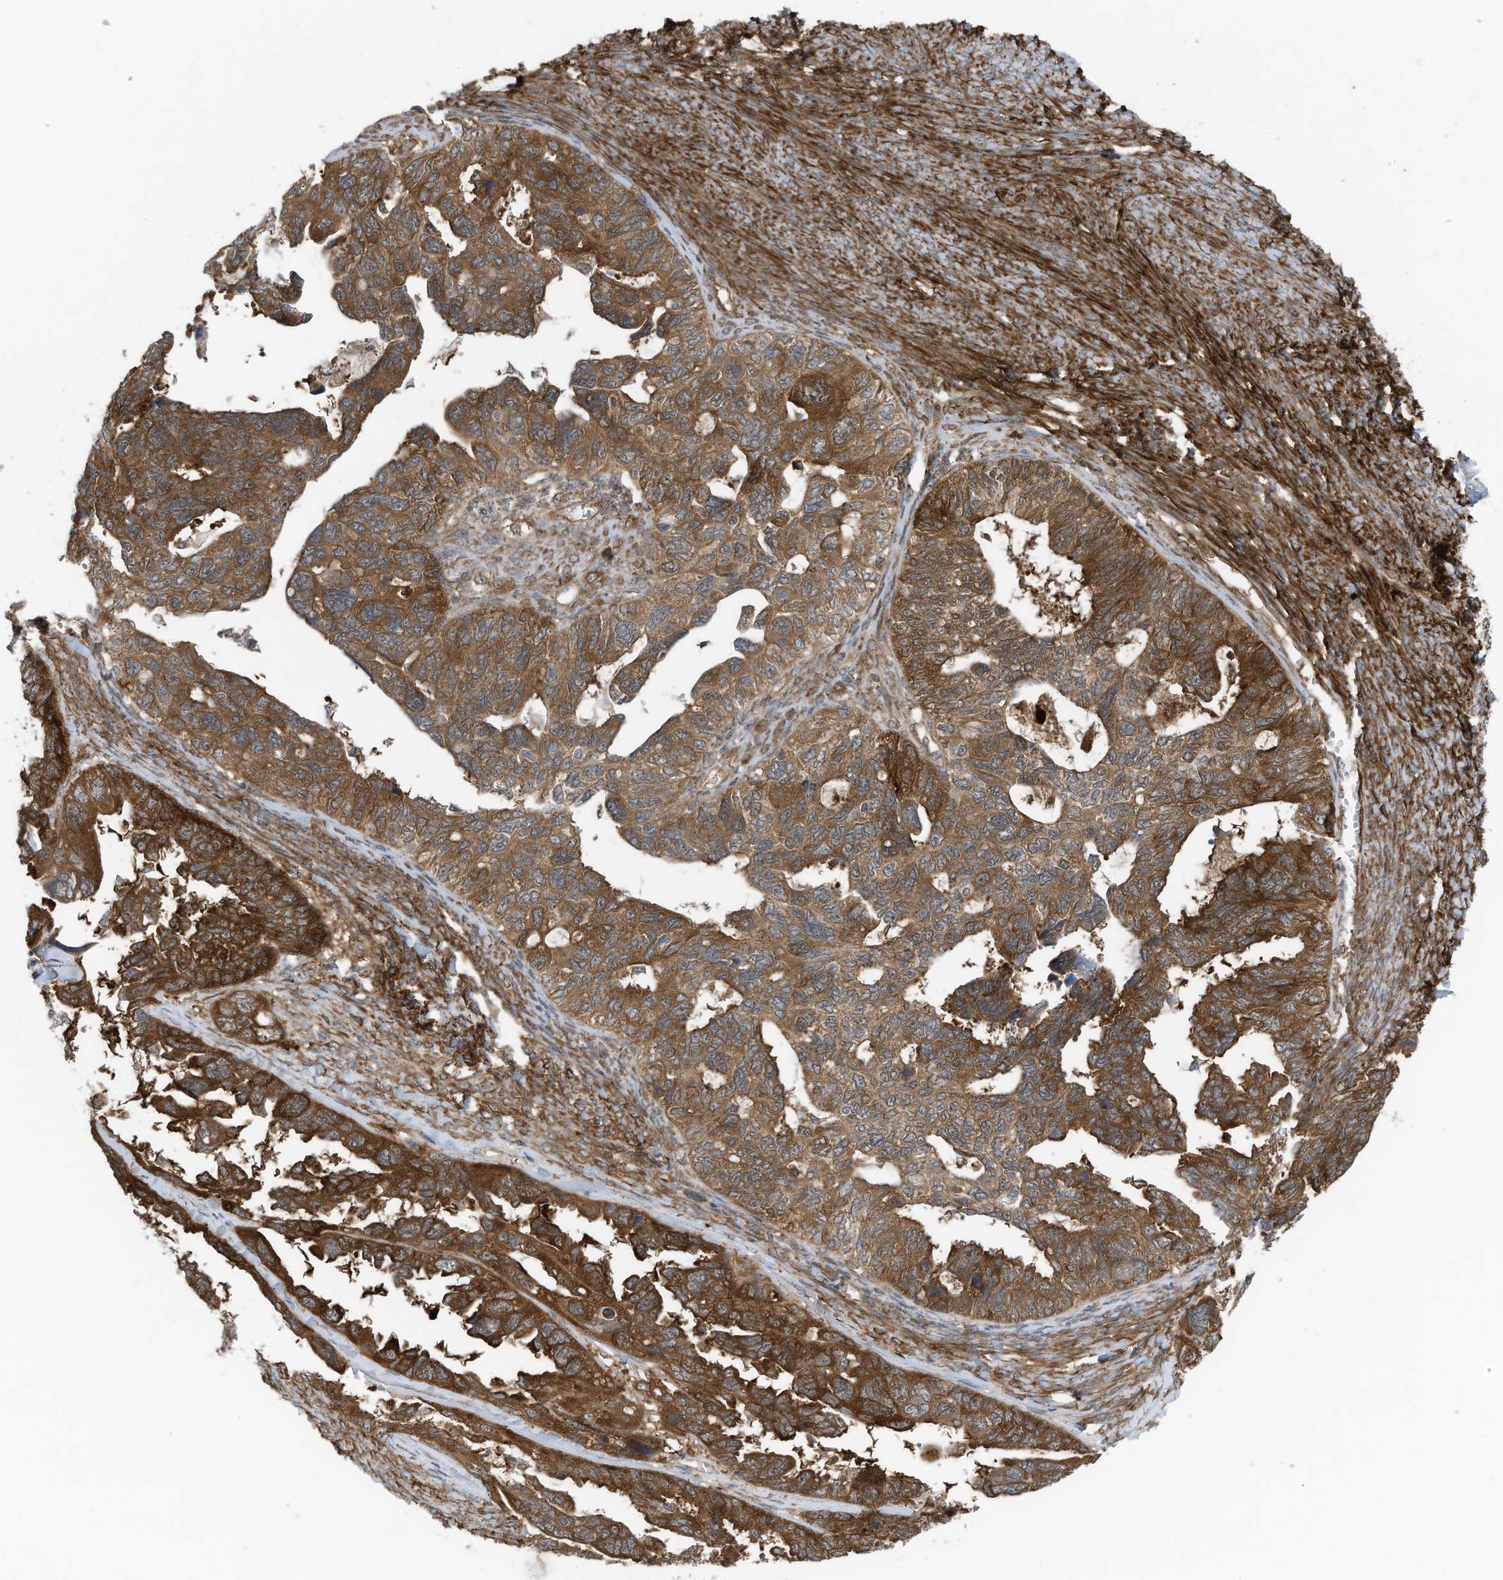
{"staining": {"intensity": "strong", "quantity": ">75%", "location": "cytoplasmic/membranous"}, "tissue": "ovarian cancer", "cell_type": "Tumor cells", "image_type": "cancer", "snomed": [{"axis": "morphology", "description": "Cystadenocarcinoma, serous, NOS"}, {"axis": "topography", "description": "Ovary"}], "caption": "An image of ovarian cancer (serous cystadenocarcinoma) stained for a protein exhibits strong cytoplasmic/membranous brown staining in tumor cells. (DAB (3,3'-diaminobenzidine) IHC, brown staining for protein, blue staining for nuclei).", "gene": "REPS1", "patient": {"sex": "female", "age": 79}}